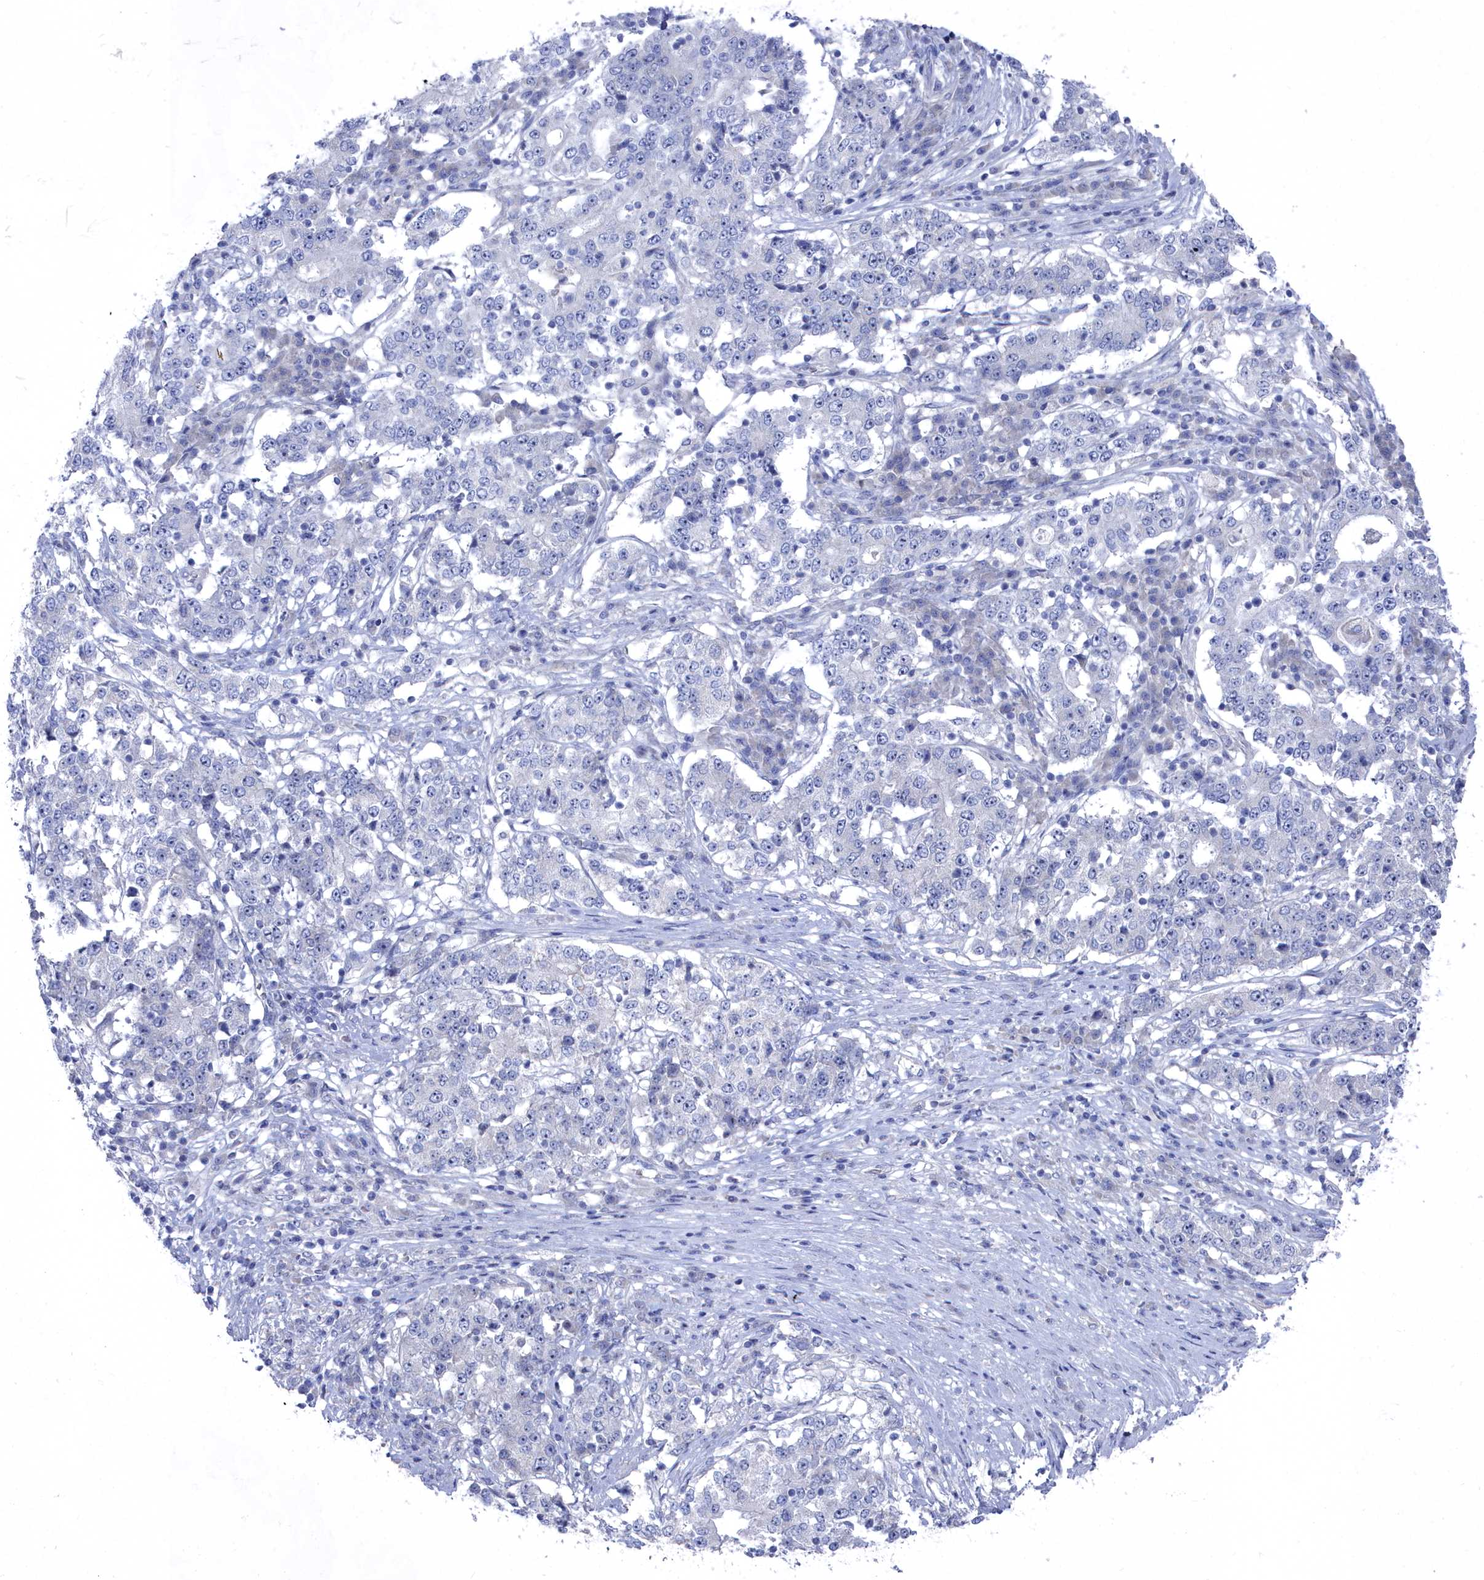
{"staining": {"intensity": "negative", "quantity": "none", "location": "none"}, "tissue": "stomach cancer", "cell_type": "Tumor cells", "image_type": "cancer", "snomed": [{"axis": "morphology", "description": "Adenocarcinoma, NOS"}, {"axis": "topography", "description": "Stomach"}], "caption": "IHC of adenocarcinoma (stomach) demonstrates no staining in tumor cells.", "gene": "CCDC149", "patient": {"sex": "male", "age": 59}}